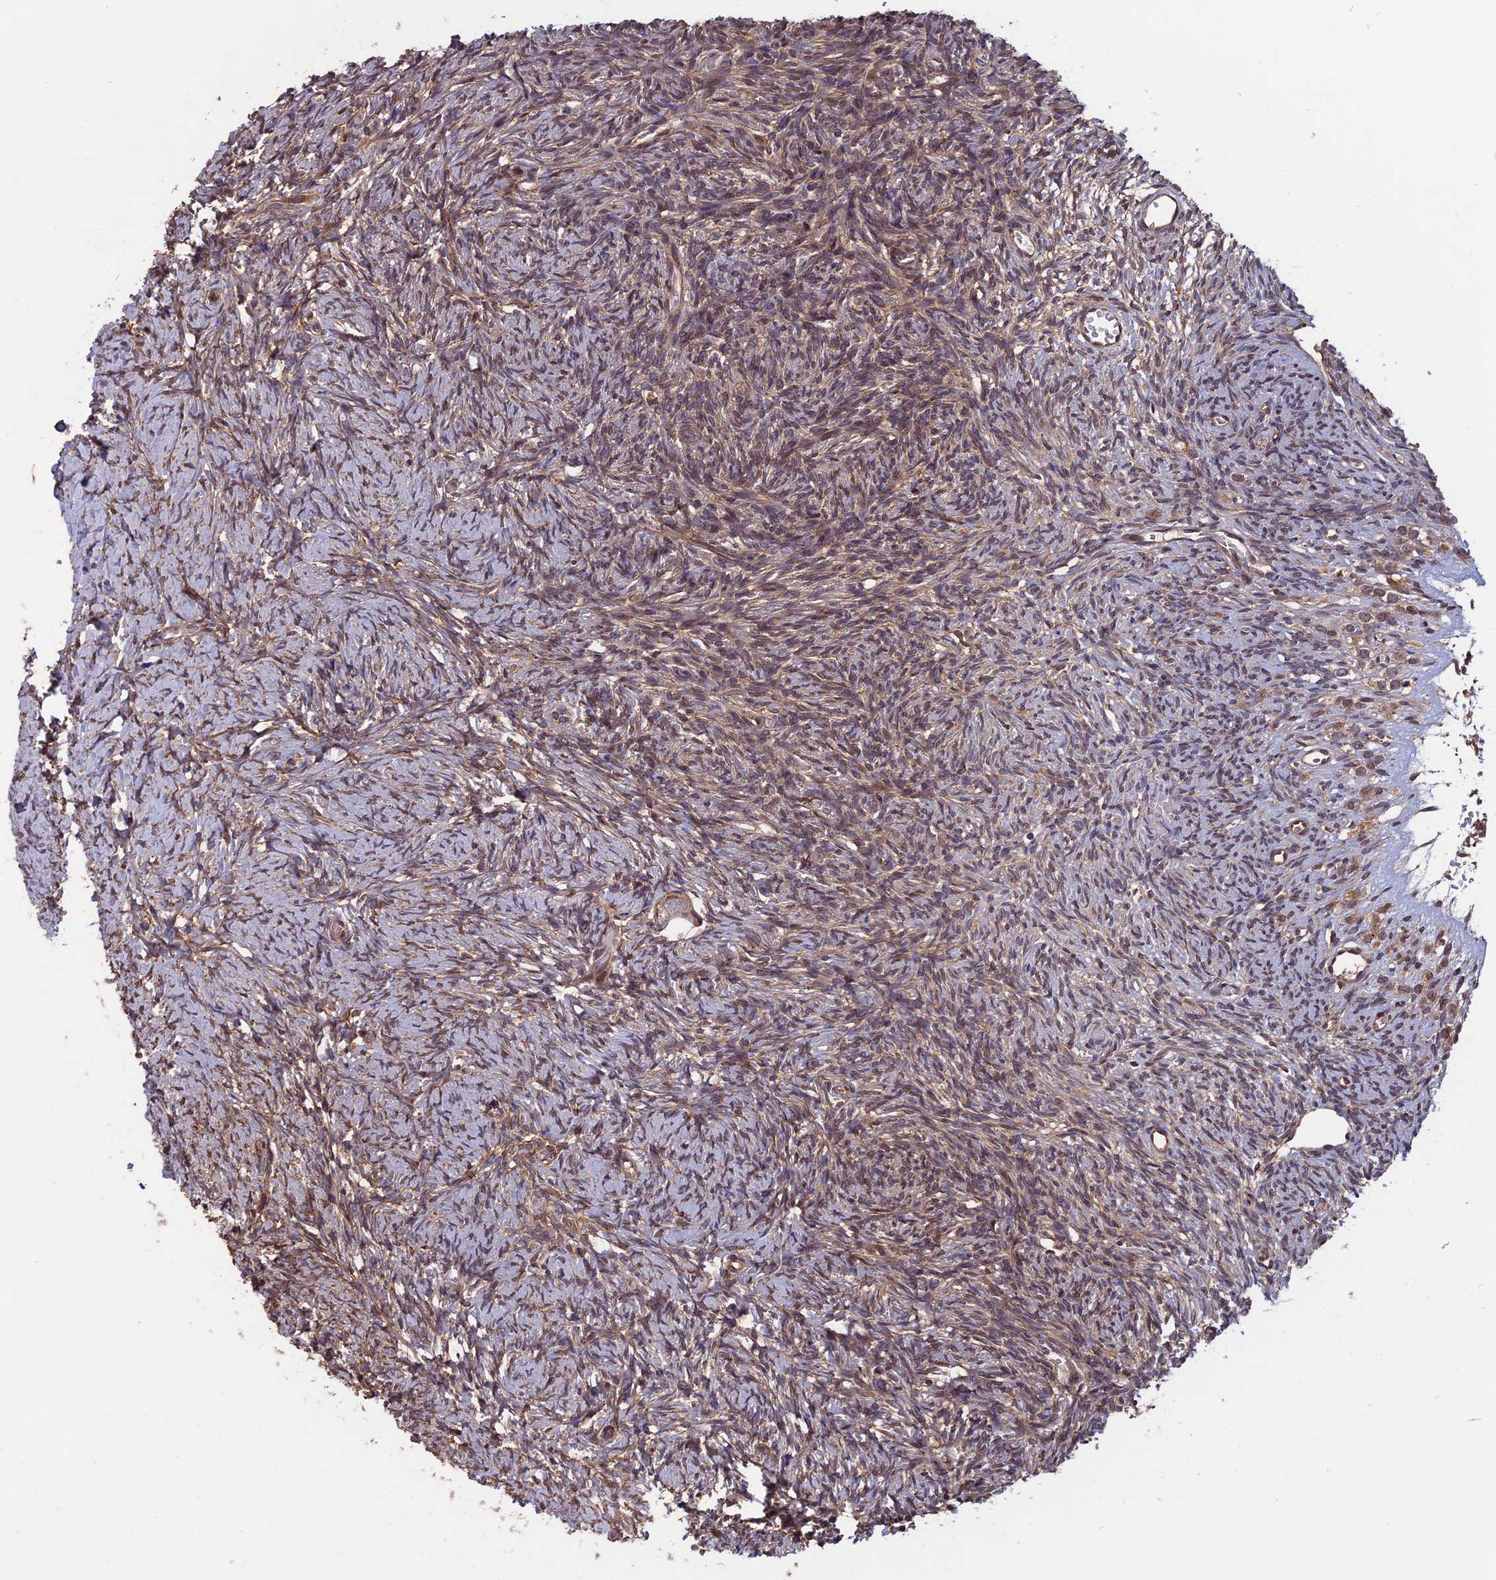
{"staining": {"intensity": "weak", "quantity": ">75%", "location": "cytoplasmic/membranous"}, "tissue": "ovary", "cell_type": "Follicle cells", "image_type": "normal", "snomed": [{"axis": "morphology", "description": "Normal tissue, NOS"}, {"axis": "topography", "description": "Ovary"}], "caption": "An immunohistochemistry photomicrograph of normal tissue is shown. Protein staining in brown labels weak cytoplasmic/membranous positivity in ovary within follicle cells.", "gene": "SPG11", "patient": {"sex": "female", "age": 39}}